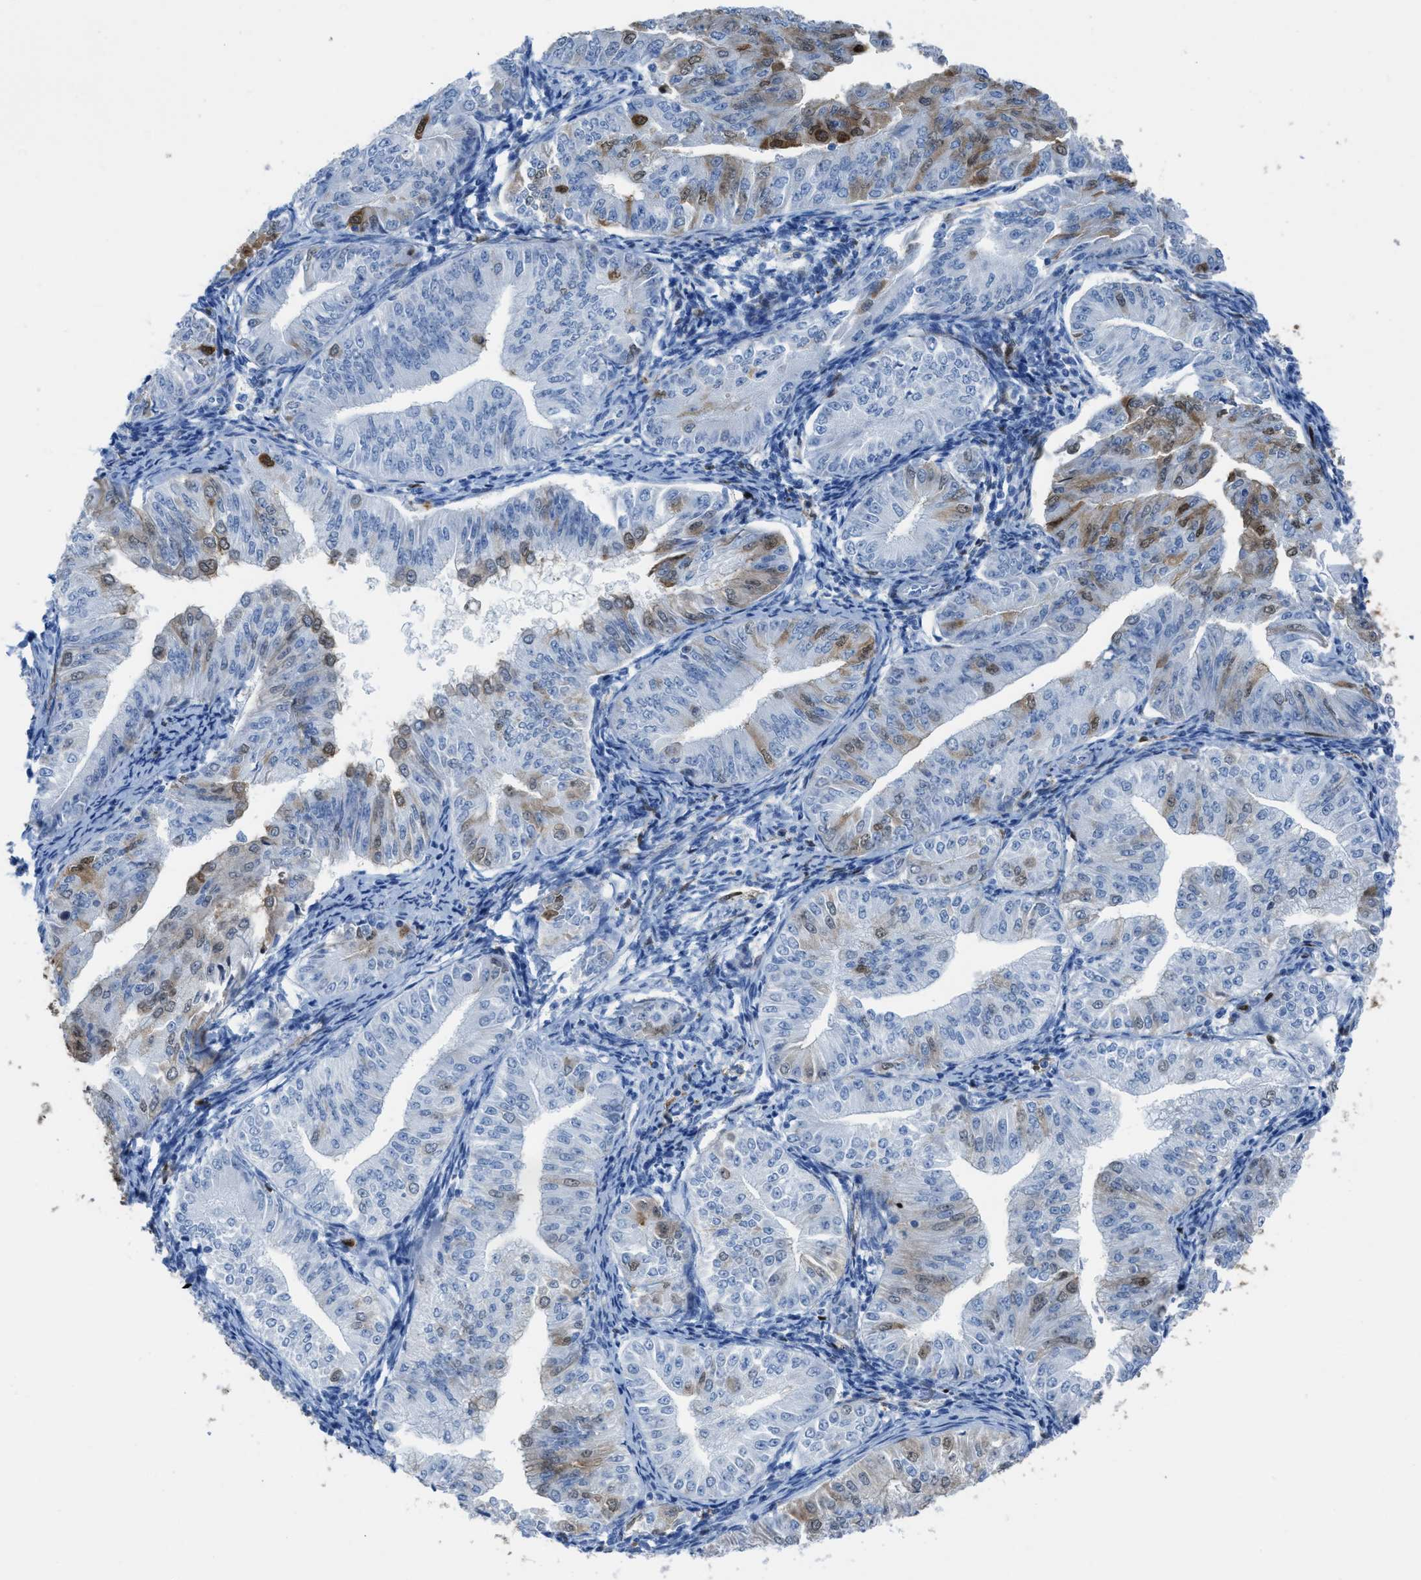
{"staining": {"intensity": "moderate", "quantity": "<25%", "location": "cytoplasmic/membranous,nuclear"}, "tissue": "endometrial cancer", "cell_type": "Tumor cells", "image_type": "cancer", "snomed": [{"axis": "morphology", "description": "Normal tissue, NOS"}, {"axis": "morphology", "description": "Adenocarcinoma, NOS"}, {"axis": "topography", "description": "Endometrium"}], "caption": "High-power microscopy captured an IHC image of adenocarcinoma (endometrial), revealing moderate cytoplasmic/membranous and nuclear staining in approximately <25% of tumor cells. Nuclei are stained in blue.", "gene": "CDKN2A", "patient": {"sex": "female", "age": 53}}